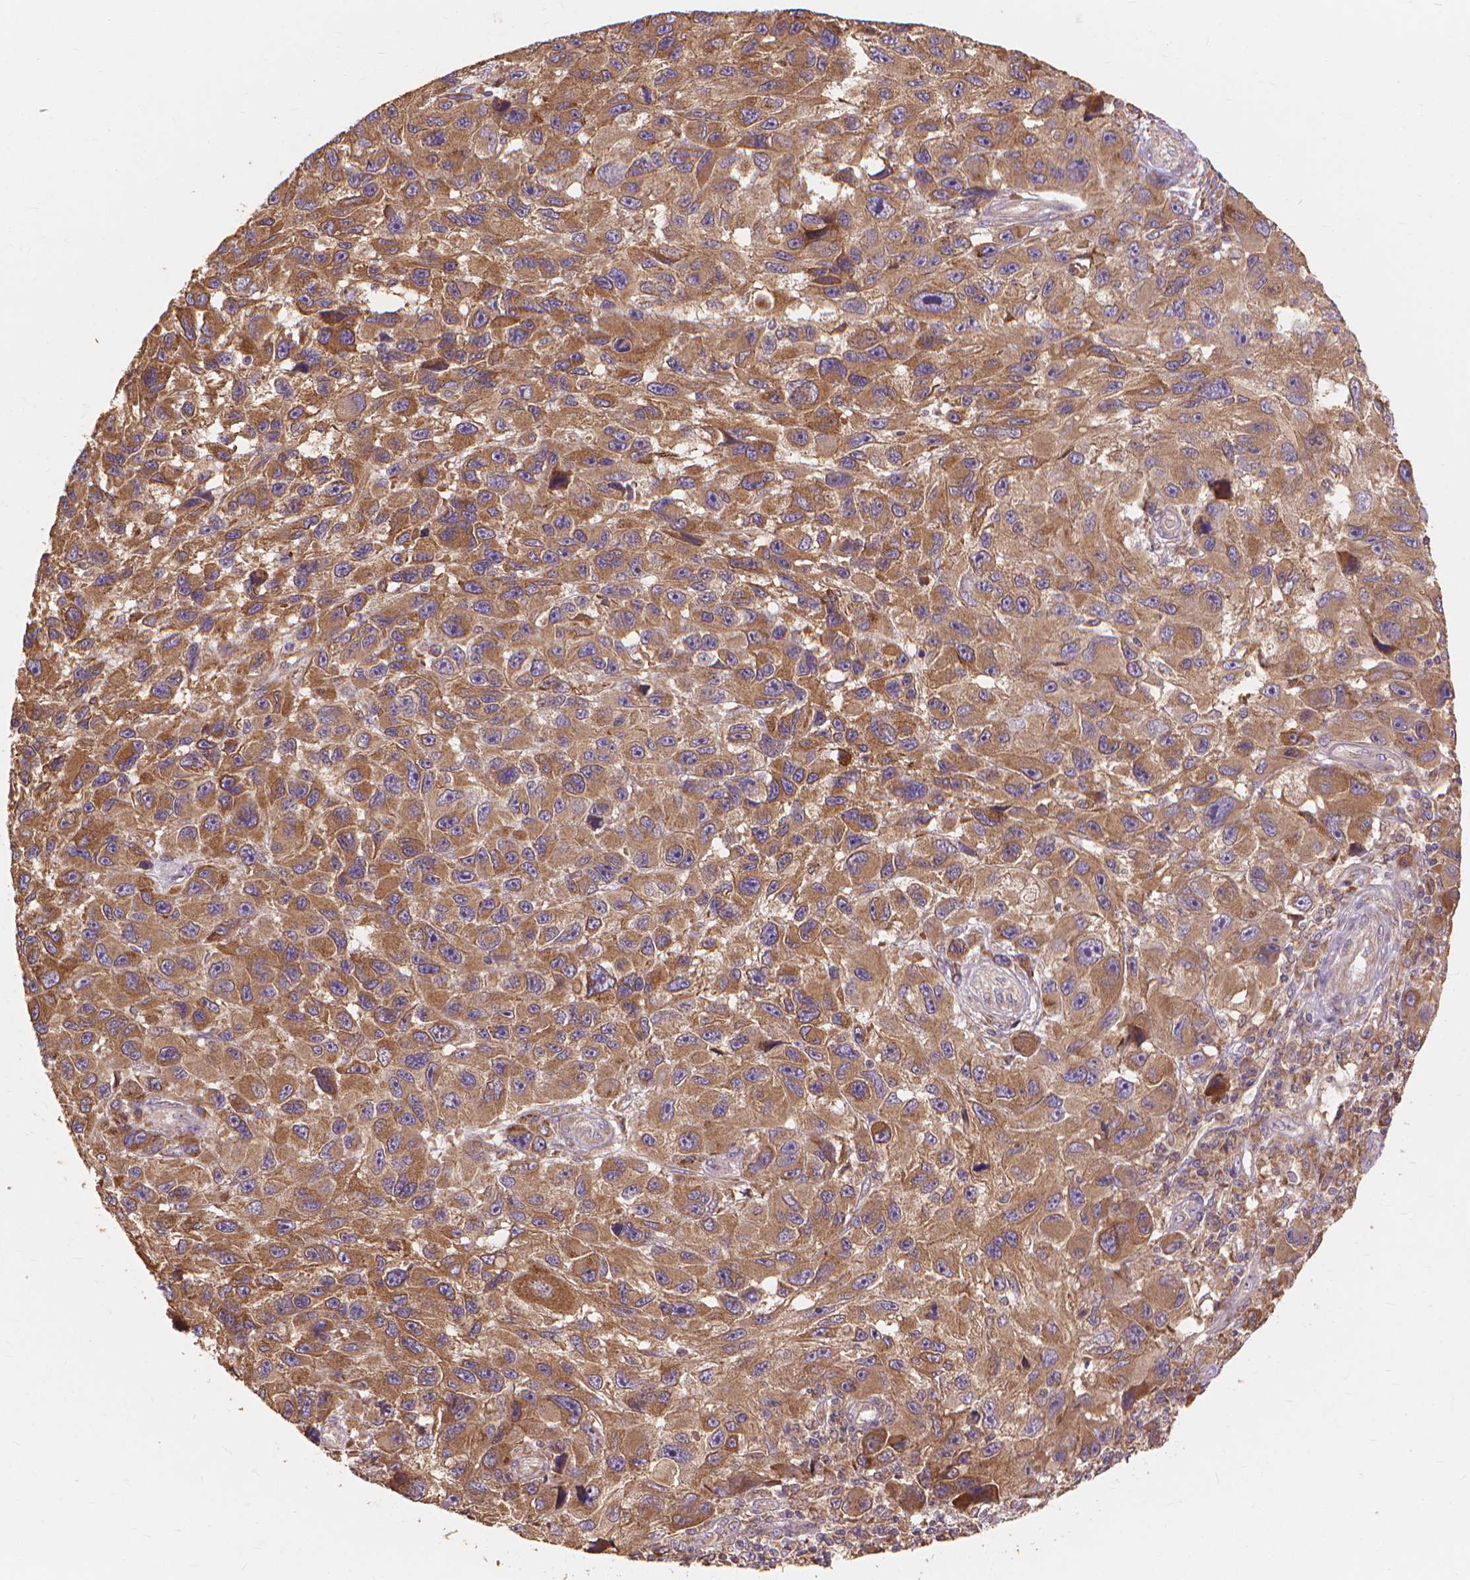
{"staining": {"intensity": "moderate", "quantity": ">75%", "location": "cytoplasmic/membranous"}, "tissue": "melanoma", "cell_type": "Tumor cells", "image_type": "cancer", "snomed": [{"axis": "morphology", "description": "Malignant melanoma, NOS"}, {"axis": "topography", "description": "Skin"}], "caption": "Malignant melanoma stained with immunohistochemistry demonstrates moderate cytoplasmic/membranous positivity in approximately >75% of tumor cells. (DAB = brown stain, brightfield microscopy at high magnification).", "gene": "TAB2", "patient": {"sex": "male", "age": 53}}